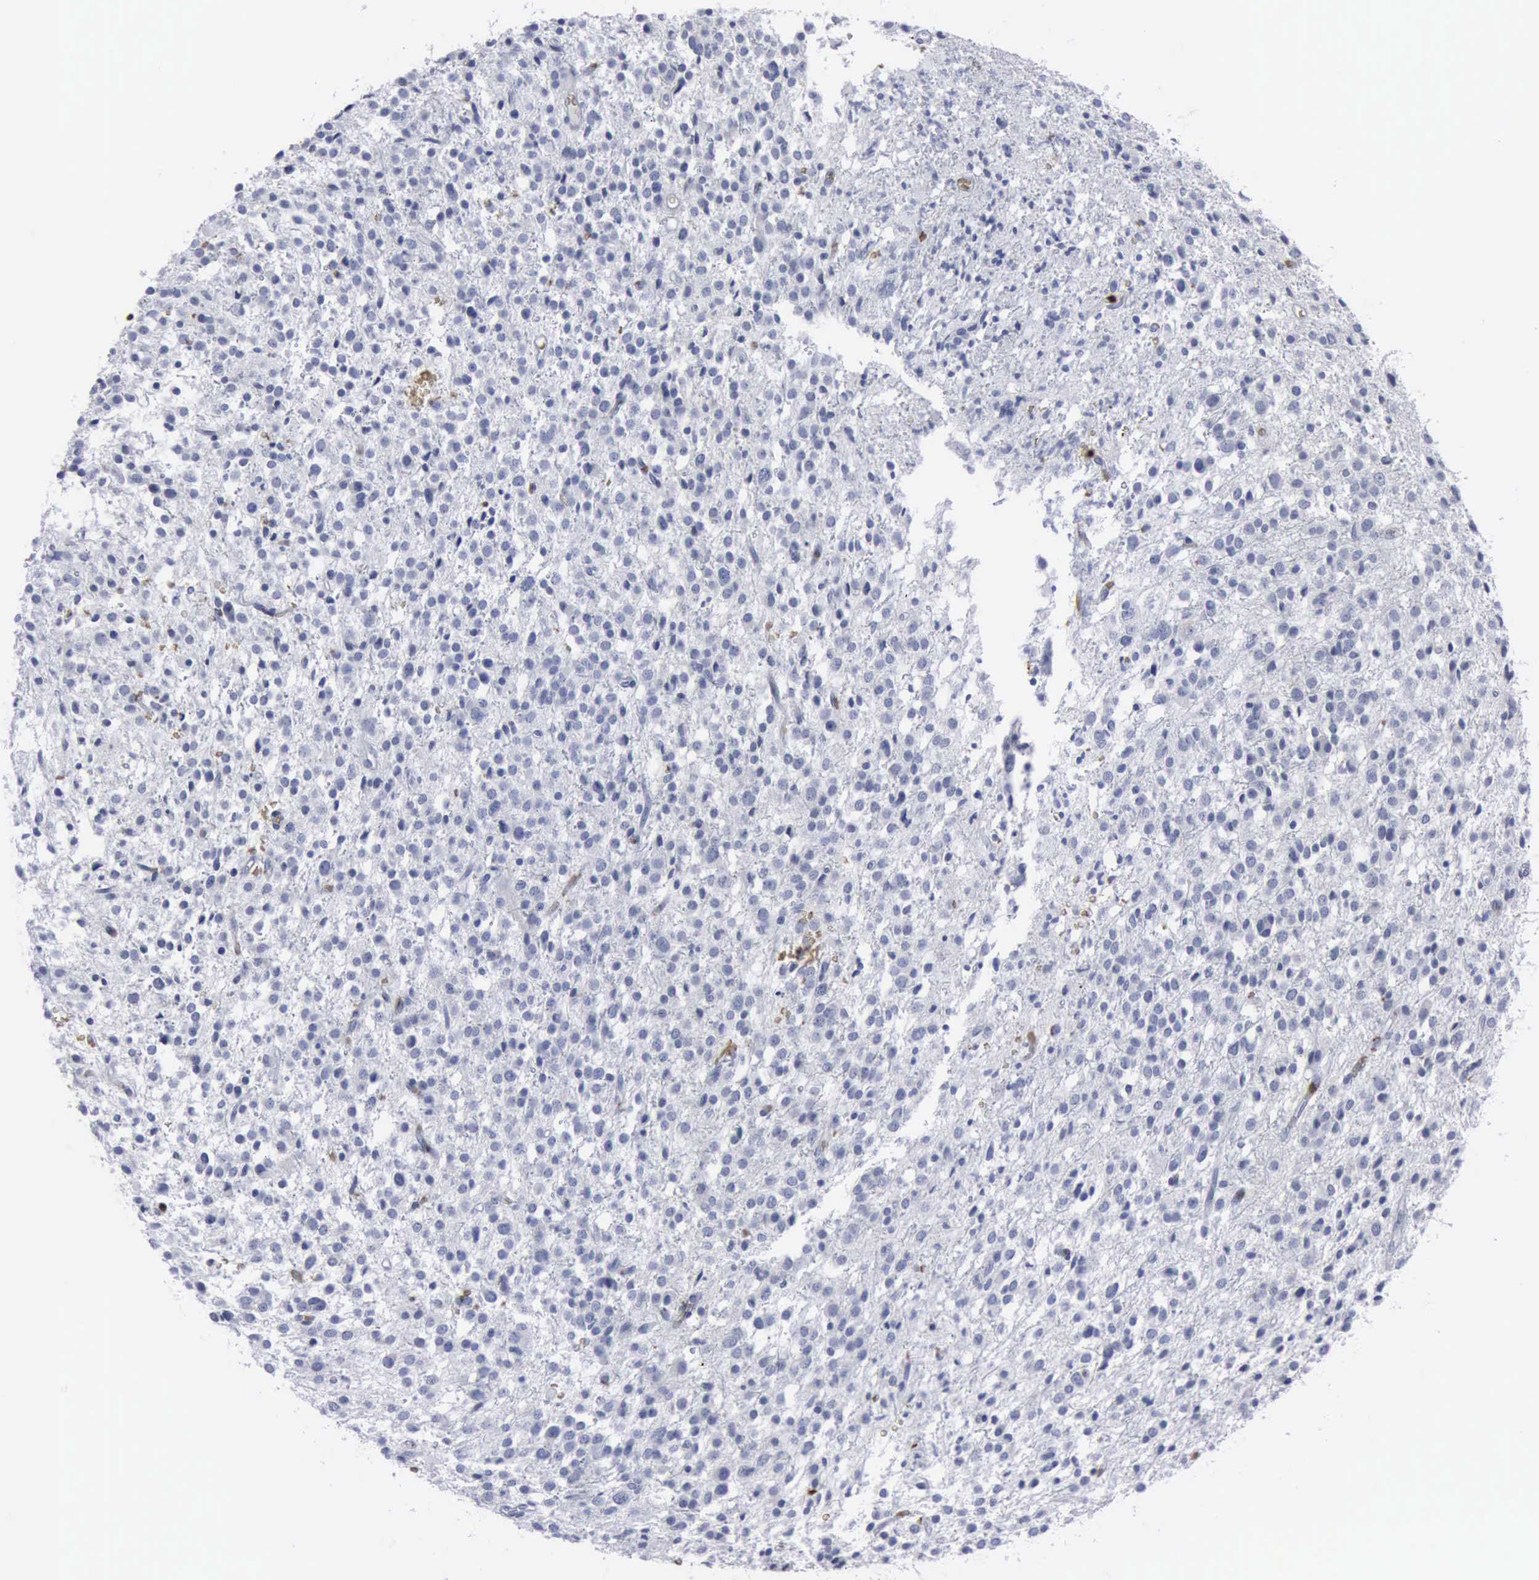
{"staining": {"intensity": "negative", "quantity": "none", "location": "none"}, "tissue": "glioma", "cell_type": "Tumor cells", "image_type": "cancer", "snomed": [{"axis": "morphology", "description": "Glioma, malignant, Low grade"}, {"axis": "topography", "description": "Brain"}], "caption": "This image is of glioma stained with IHC to label a protein in brown with the nuclei are counter-stained blue. There is no staining in tumor cells.", "gene": "TGFB1", "patient": {"sex": "female", "age": 36}}